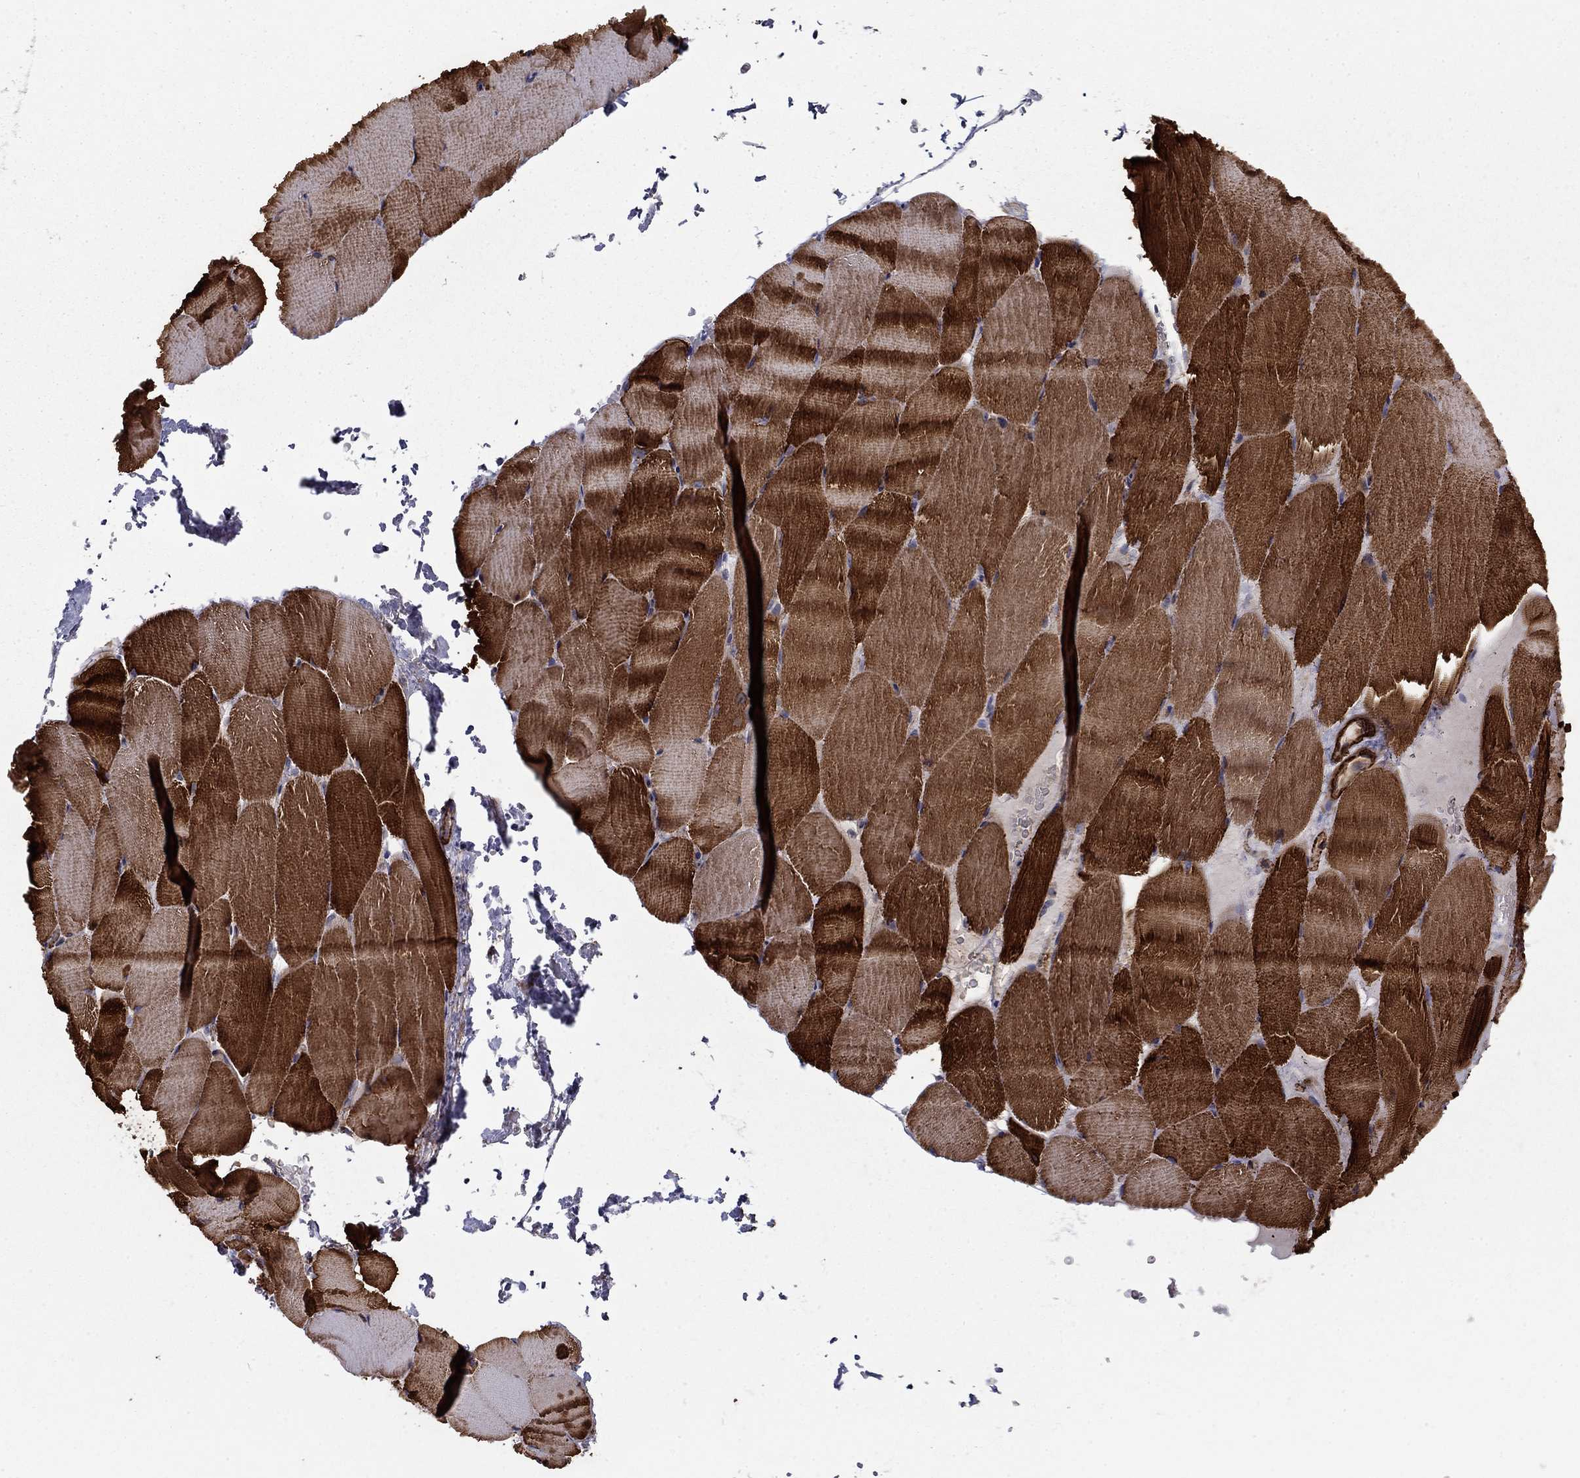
{"staining": {"intensity": "strong", "quantity": ">75%", "location": "cytoplasmic/membranous"}, "tissue": "skeletal muscle", "cell_type": "Myocytes", "image_type": "normal", "snomed": [{"axis": "morphology", "description": "Normal tissue, NOS"}, {"axis": "topography", "description": "Skeletal muscle"}], "caption": "Immunohistochemical staining of normal human skeletal muscle demonstrates >75% levels of strong cytoplasmic/membranous protein positivity in about >75% of myocytes. (DAB (3,3'-diaminobenzidine) IHC, brown staining for protein, blue staining for nuclei).", "gene": "KRBA1", "patient": {"sex": "female", "age": 37}}